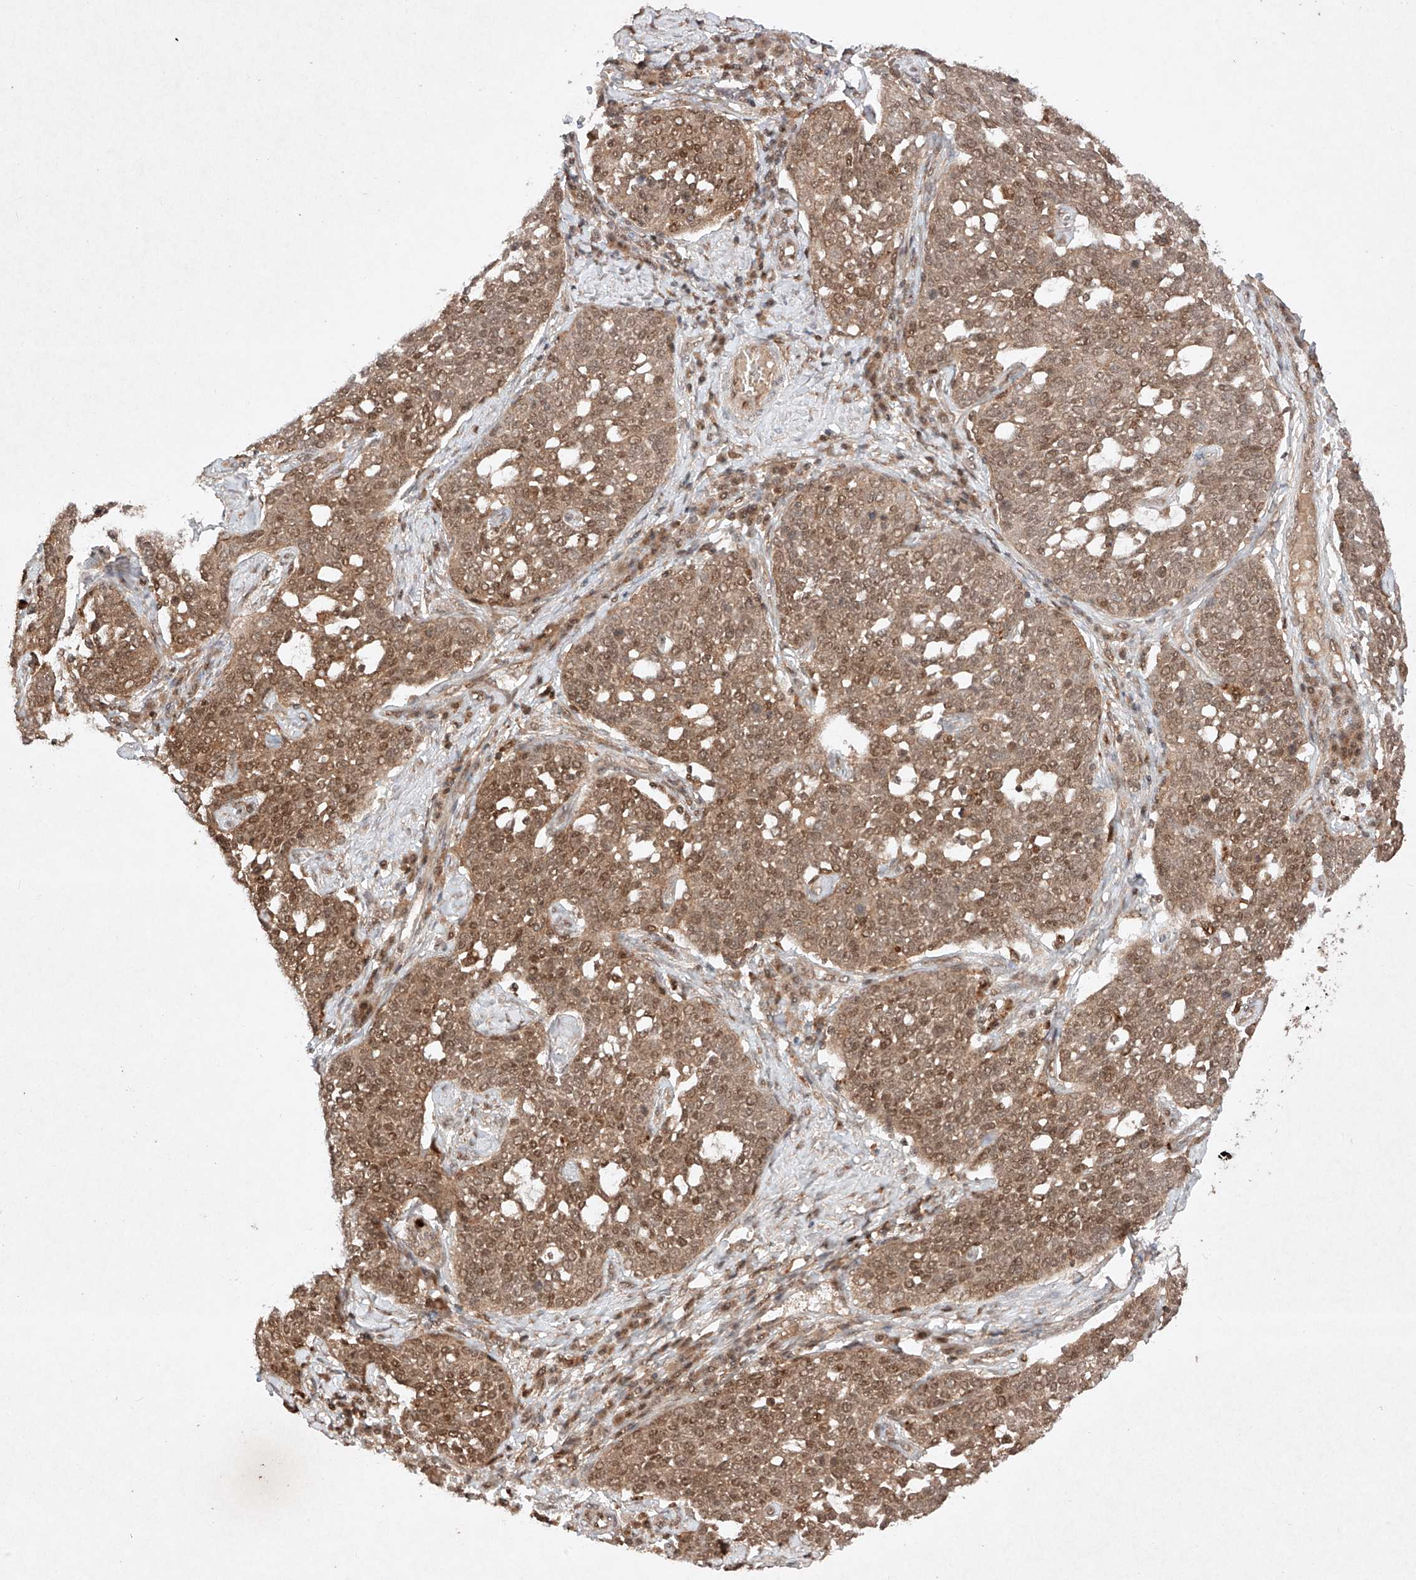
{"staining": {"intensity": "moderate", "quantity": ">75%", "location": "cytoplasmic/membranous,nuclear"}, "tissue": "cervical cancer", "cell_type": "Tumor cells", "image_type": "cancer", "snomed": [{"axis": "morphology", "description": "Squamous cell carcinoma, NOS"}, {"axis": "topography", "description": "Cervix"}], "caption": "Immunohistochemical staining of squamous cell carcinoma (cervical) reveals medium levels of moderate cytoplasmic/membranous and nuclear protein staining in about >75% of tumor cells. The protein is shown in brown color, while the nuclei are stained blue.", "gene": "RNF31", "patient": {"sex": "female", "age": 34}}